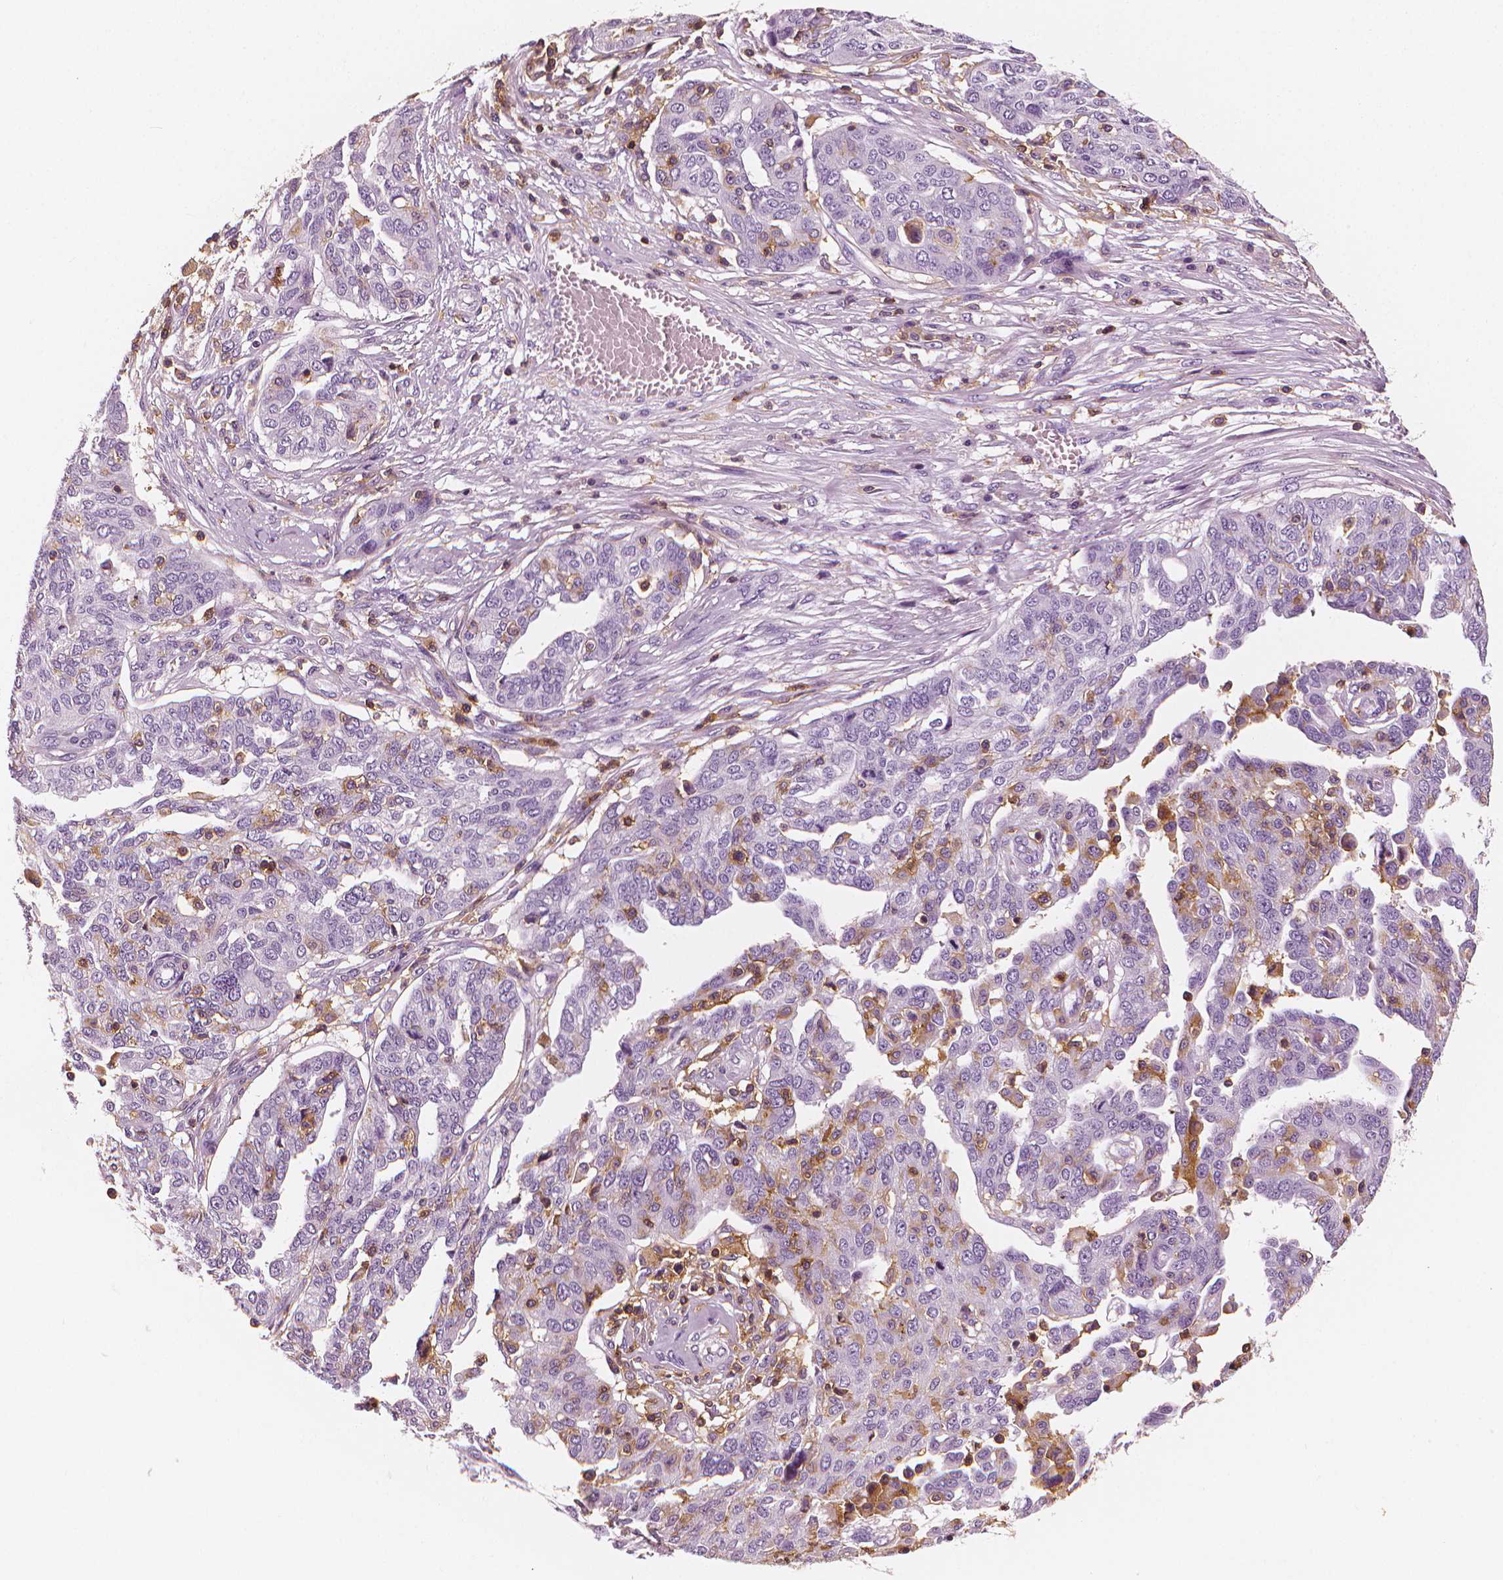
{"staining": {"intensity": "negative", "quantity": "none", "location": "none"}, "tissue": "ovarian cancer", "cell_type": "Tumor cells", "image_type": "cancer", "snomed": [{"axis": "morphology", "description": "Cystadenocarcinoma, serous, NOS"}, {"axis": "topography", "description": "Ovary"}], "caption": "A histopathology image of ovarian serous cystadenocarcinoma stained for a protein demonstrates no brown staining in tumor cells. (Immunohistochemistry (ihc), brightfield microscopy, high magnification).", "gene": "PTPRC", "patient": {"sex": "female", "age": 67}}